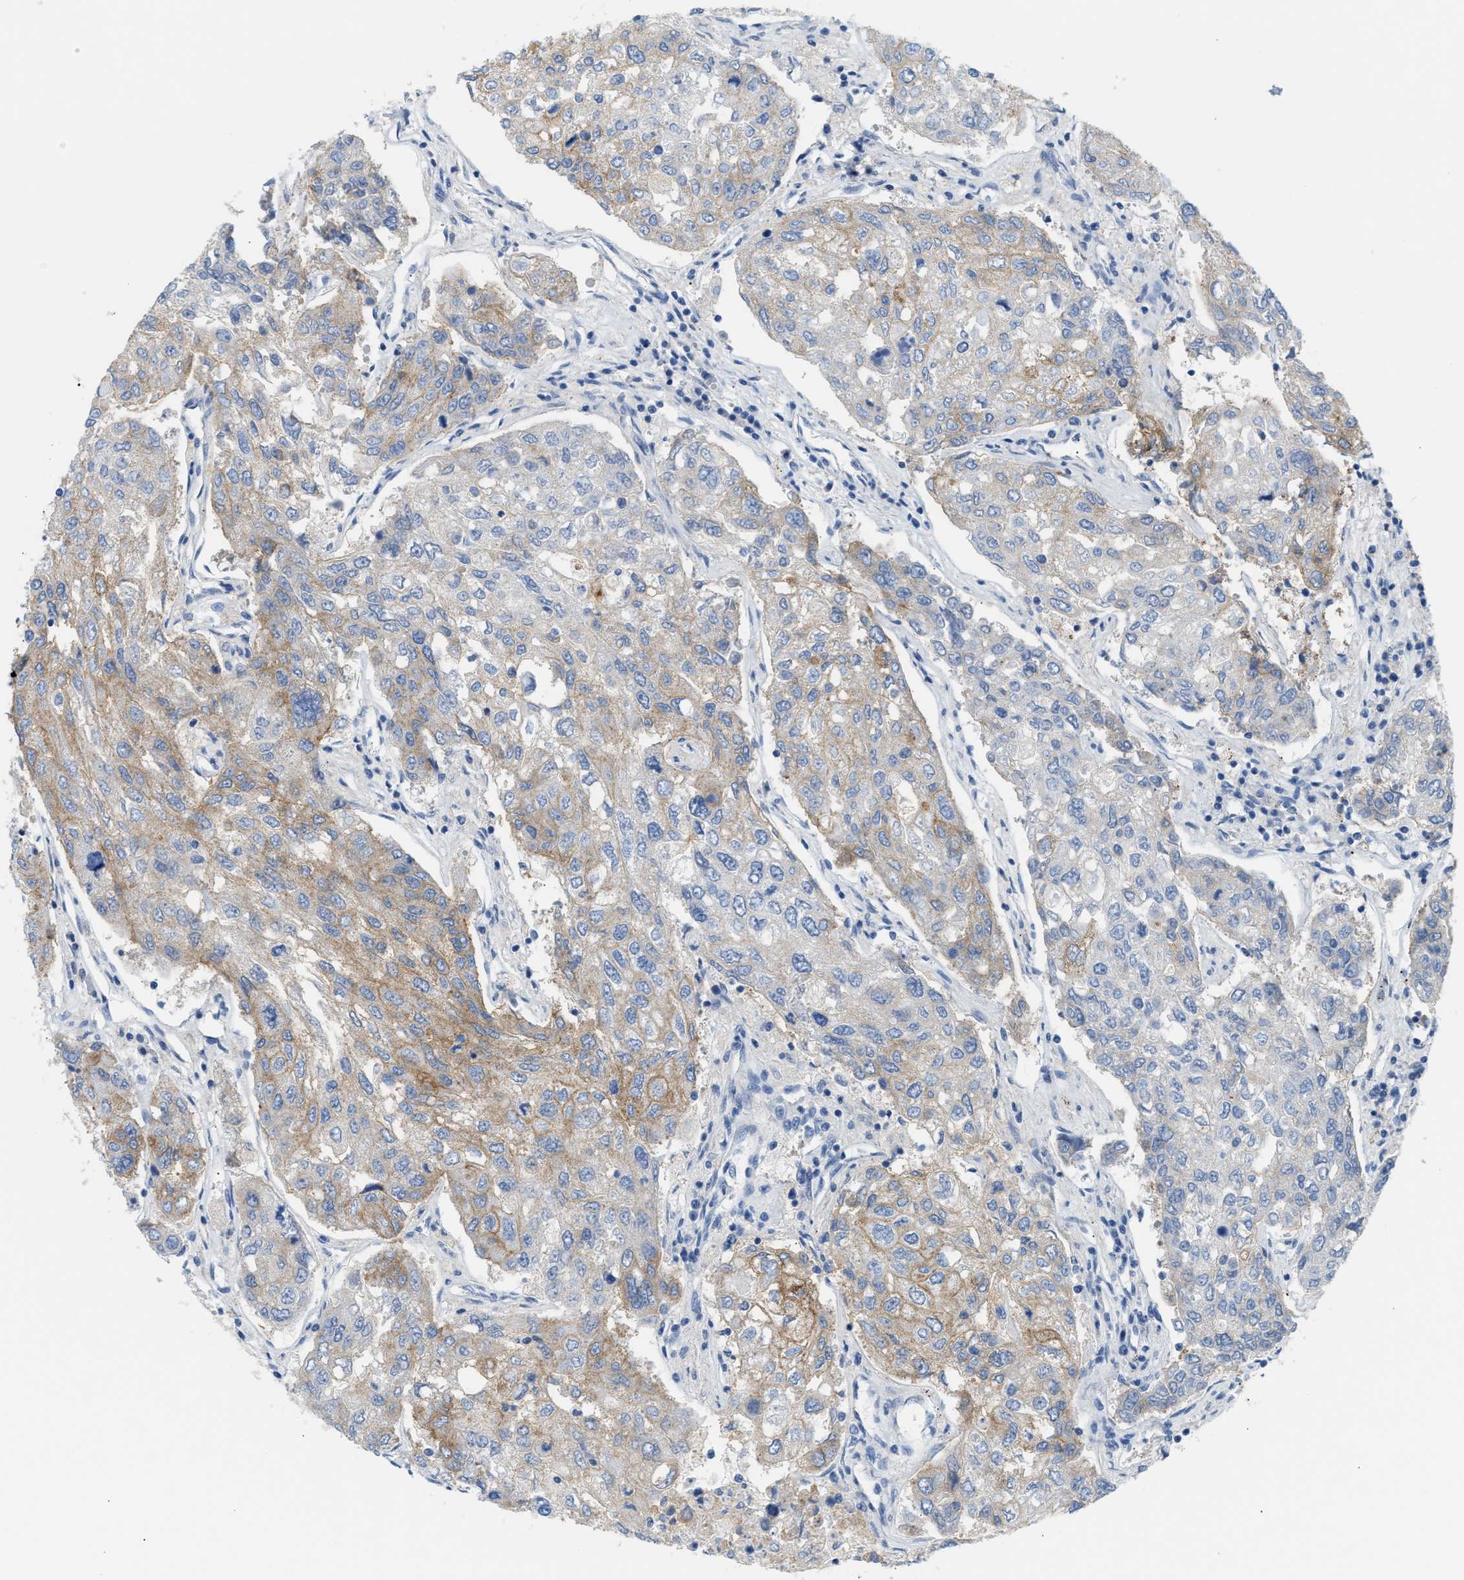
{"staining": {"intensity": "moderate", "quantity": "25%-75%", "location": "cytoplasmic/membranous"}, "tissue": "urothelial cancer", "cell_type": "Tumor cells", "image_type": "cancer", "snomed": [{"axis": "morphology", "description": "Urothelial carcinoma, High grade"}, {"axis": "topography", "description": "Lymph node"}, {"axis": "topography", "description": "Urinary bladder"}], "caption": "A medium amount of moderate cytoplasmic/membranous staining is seen in approximately 25%-75% of tumor cells in urothelial cancer tissue. Using DAB (3,3'-diaminobenzidine) (brown) and hematoxylin (blue) stains, captured at high magnification using brightfield microscopy.", "gene": "ERBB2", "patient": {"sex": "male", "age": 51}}